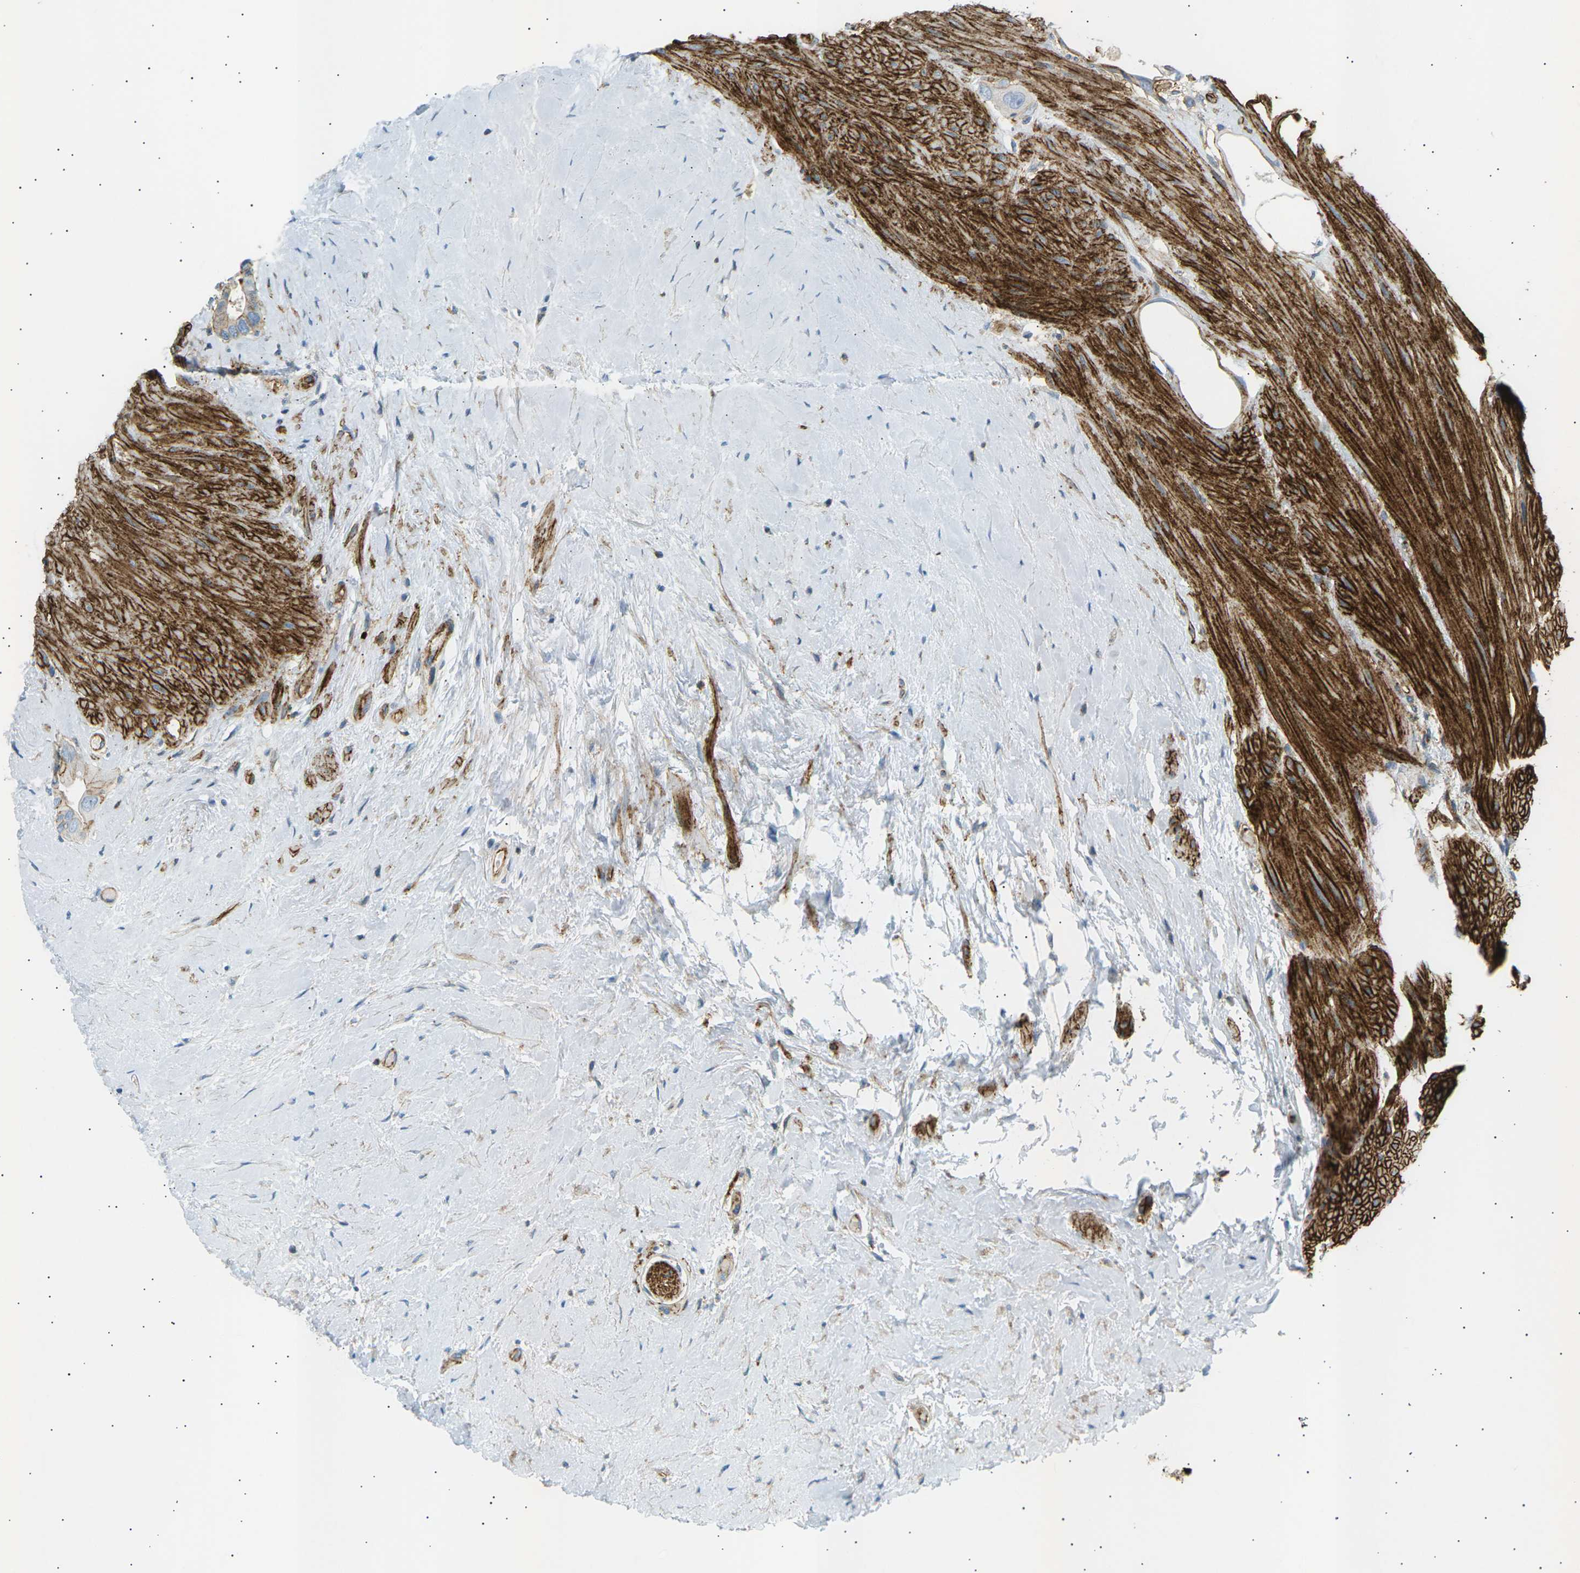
{"staining": {"intensity": "moderate", "quantity": "<25%", "location": "cytoplasmic/membranous"}, "tissue": "colorectal cancer", "cell_type": "Tumor cells", "image_type": "cancer", "snomed": [{"axis": "morphology", "description": "Adenocarcinoma, NOS"}, {"axis": "topography", "description": "Rectum"}], "caption": "About <25% of tumor cells in human colorectal adenocarcinoma show moderate cytoplasmic/membranous protein positivity as visualized by brown immunohistochemical staining.", "gene": "ATP2B4", "patient": {"sex": "male", "age": 51}}